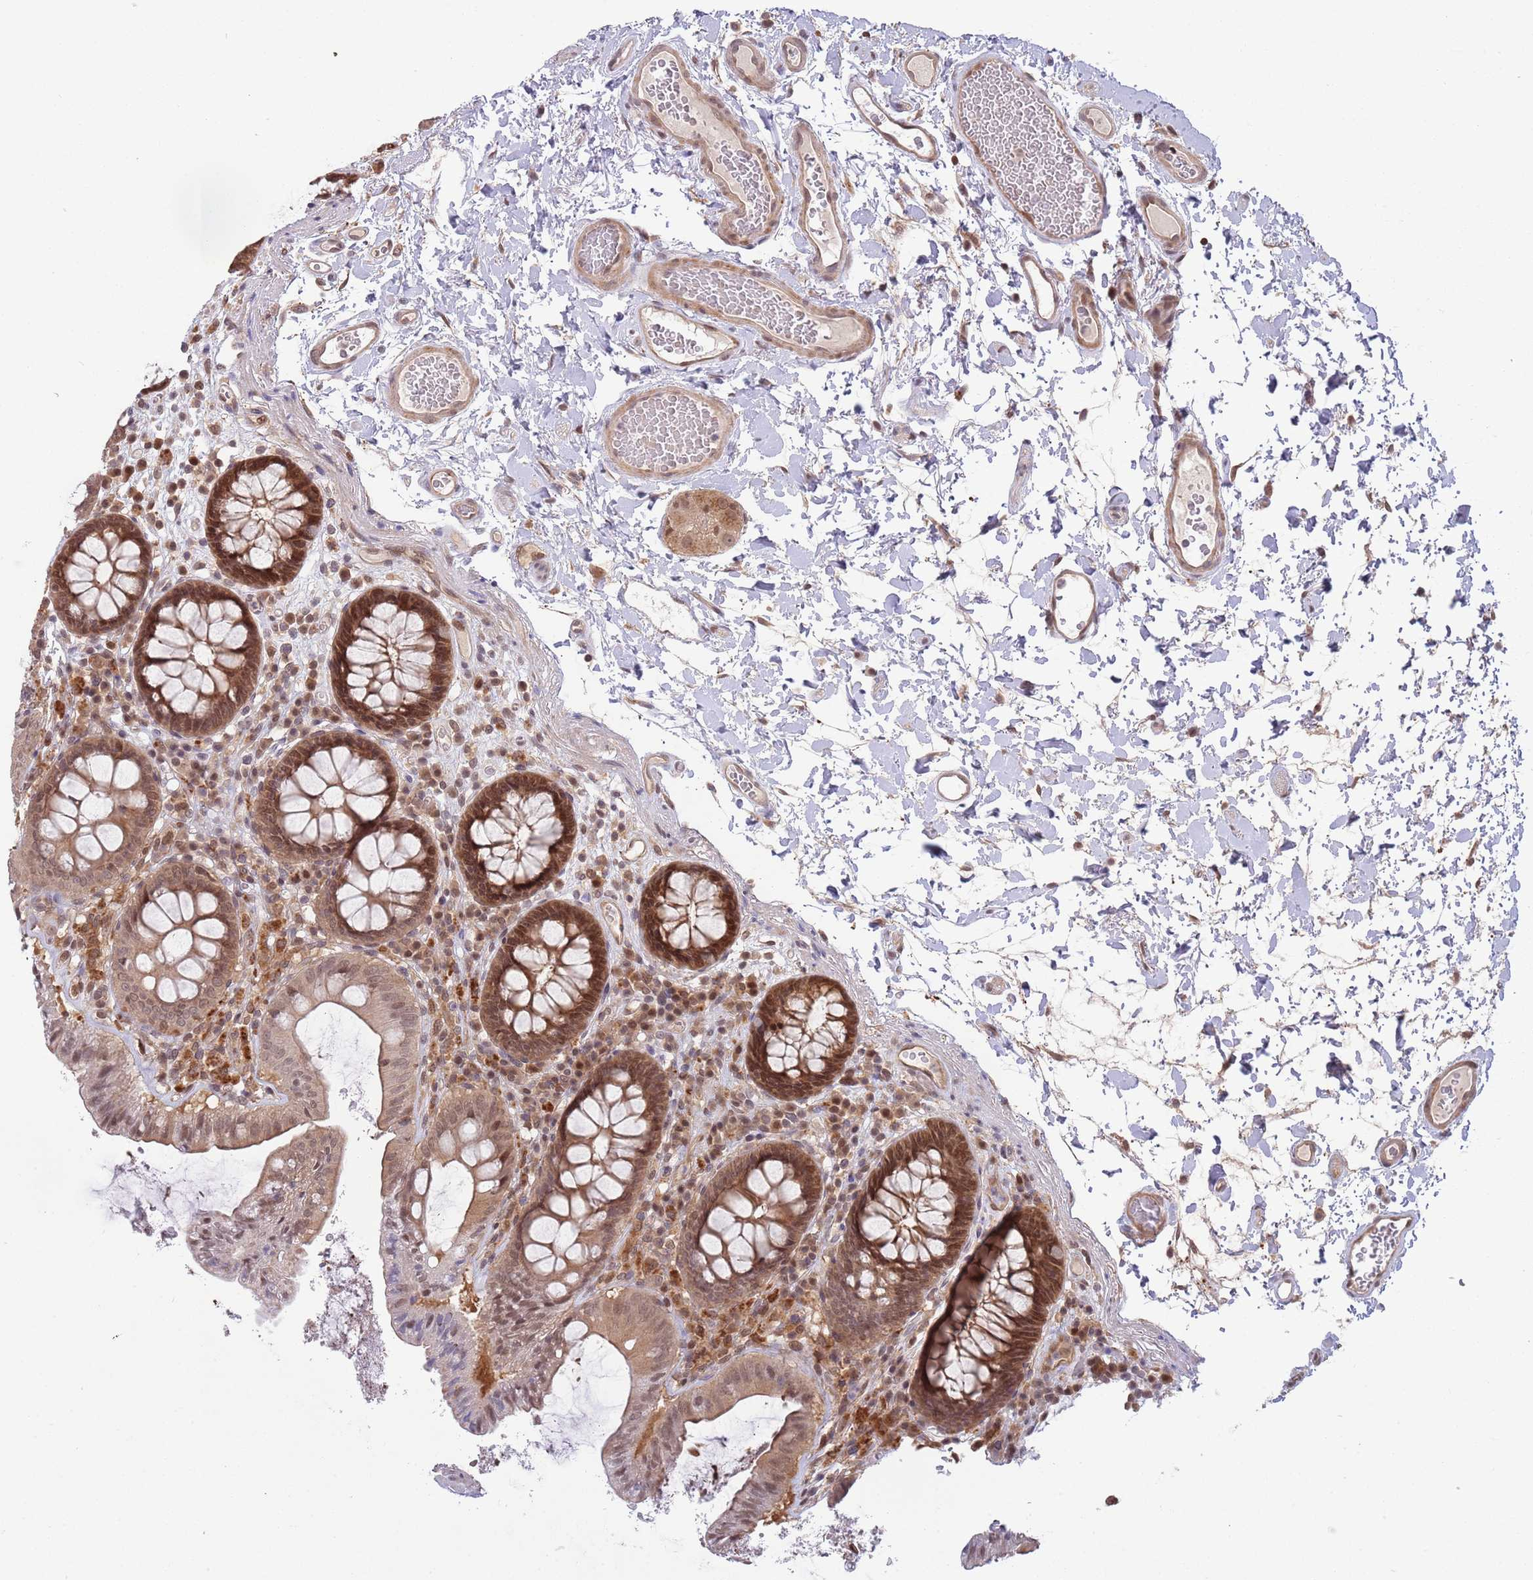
{"staining": {"intensity": "weak", "quantity": ">75%", "location": "cytoplasmic/membranous"}, "tissue": "colon", "cell_type": "Endothelial cells", "image_type": "normal", "snomed": [{"axis": "morphology", "description": "Normal tissue, NOS"}, {"axis": "topography", "description": "Colon"}], "caption": "Protein staining reveals weak cytoplasmic/membranous positivity in approximately >75% of endothelial cells in normal colon.", "gene": "SALL1", "patient": {"sex": "male", "age": 84}}